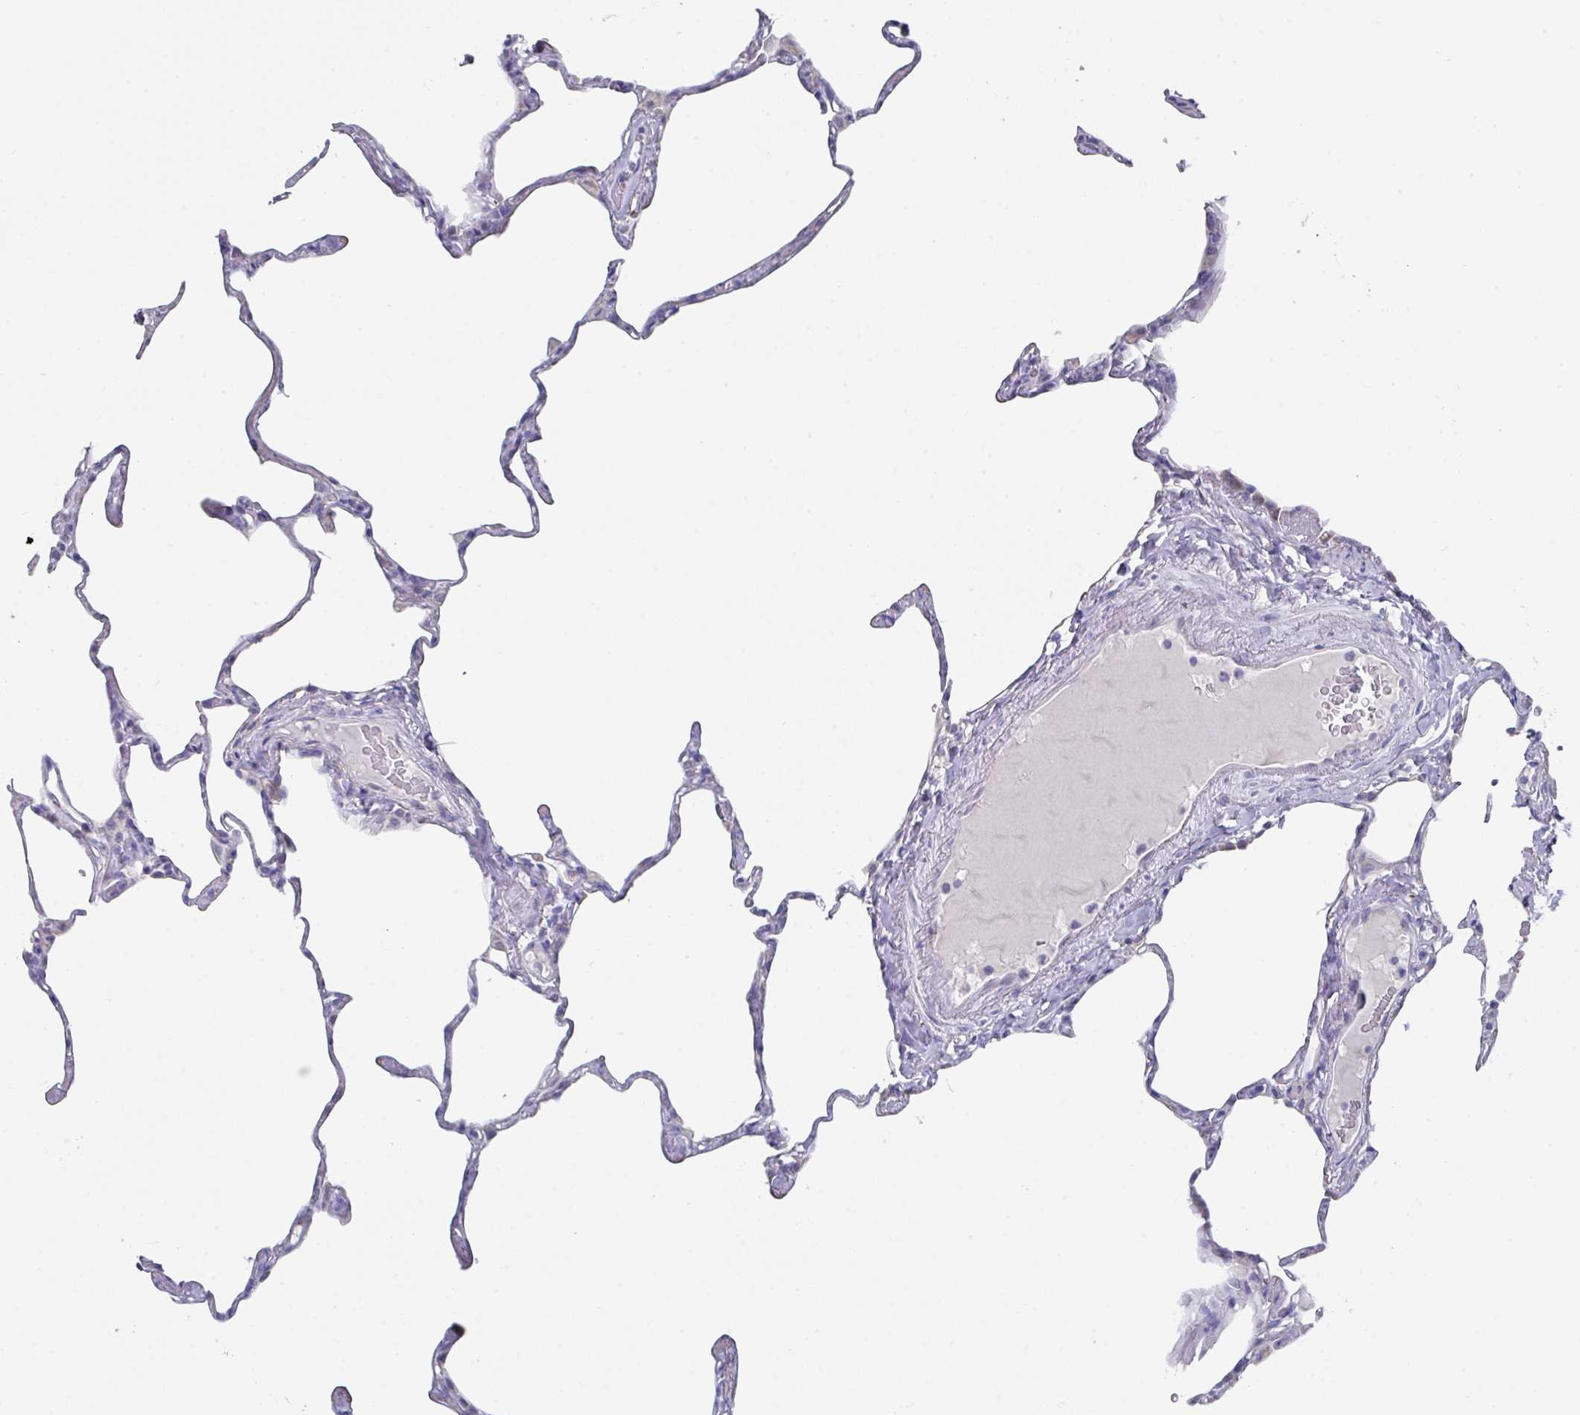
{"staining": {"intensity": "negative", "quantity": "none", "location": "none"}, "tissue": "lung", "cell_type": "Alveolar cells", "image_type": "normal", "snomed": [{"axis": "morphology", "description": "Normal tissue, NOS"}, {"axis": "topography", "description": "Lung"}], "caption": "IHC micrograph of unremarkable lung: lung stained with DAB (3,3'-diaminobenzidine) exhibits no significant protein expression in alveolar cells. (DAB (3,3'-diaminobenzidine) immunohistochemistry visualized using brightfield microscopy, high magnification).", "gene": "VKORC1L1", "patient": {"sex": "male", "age": 65}}